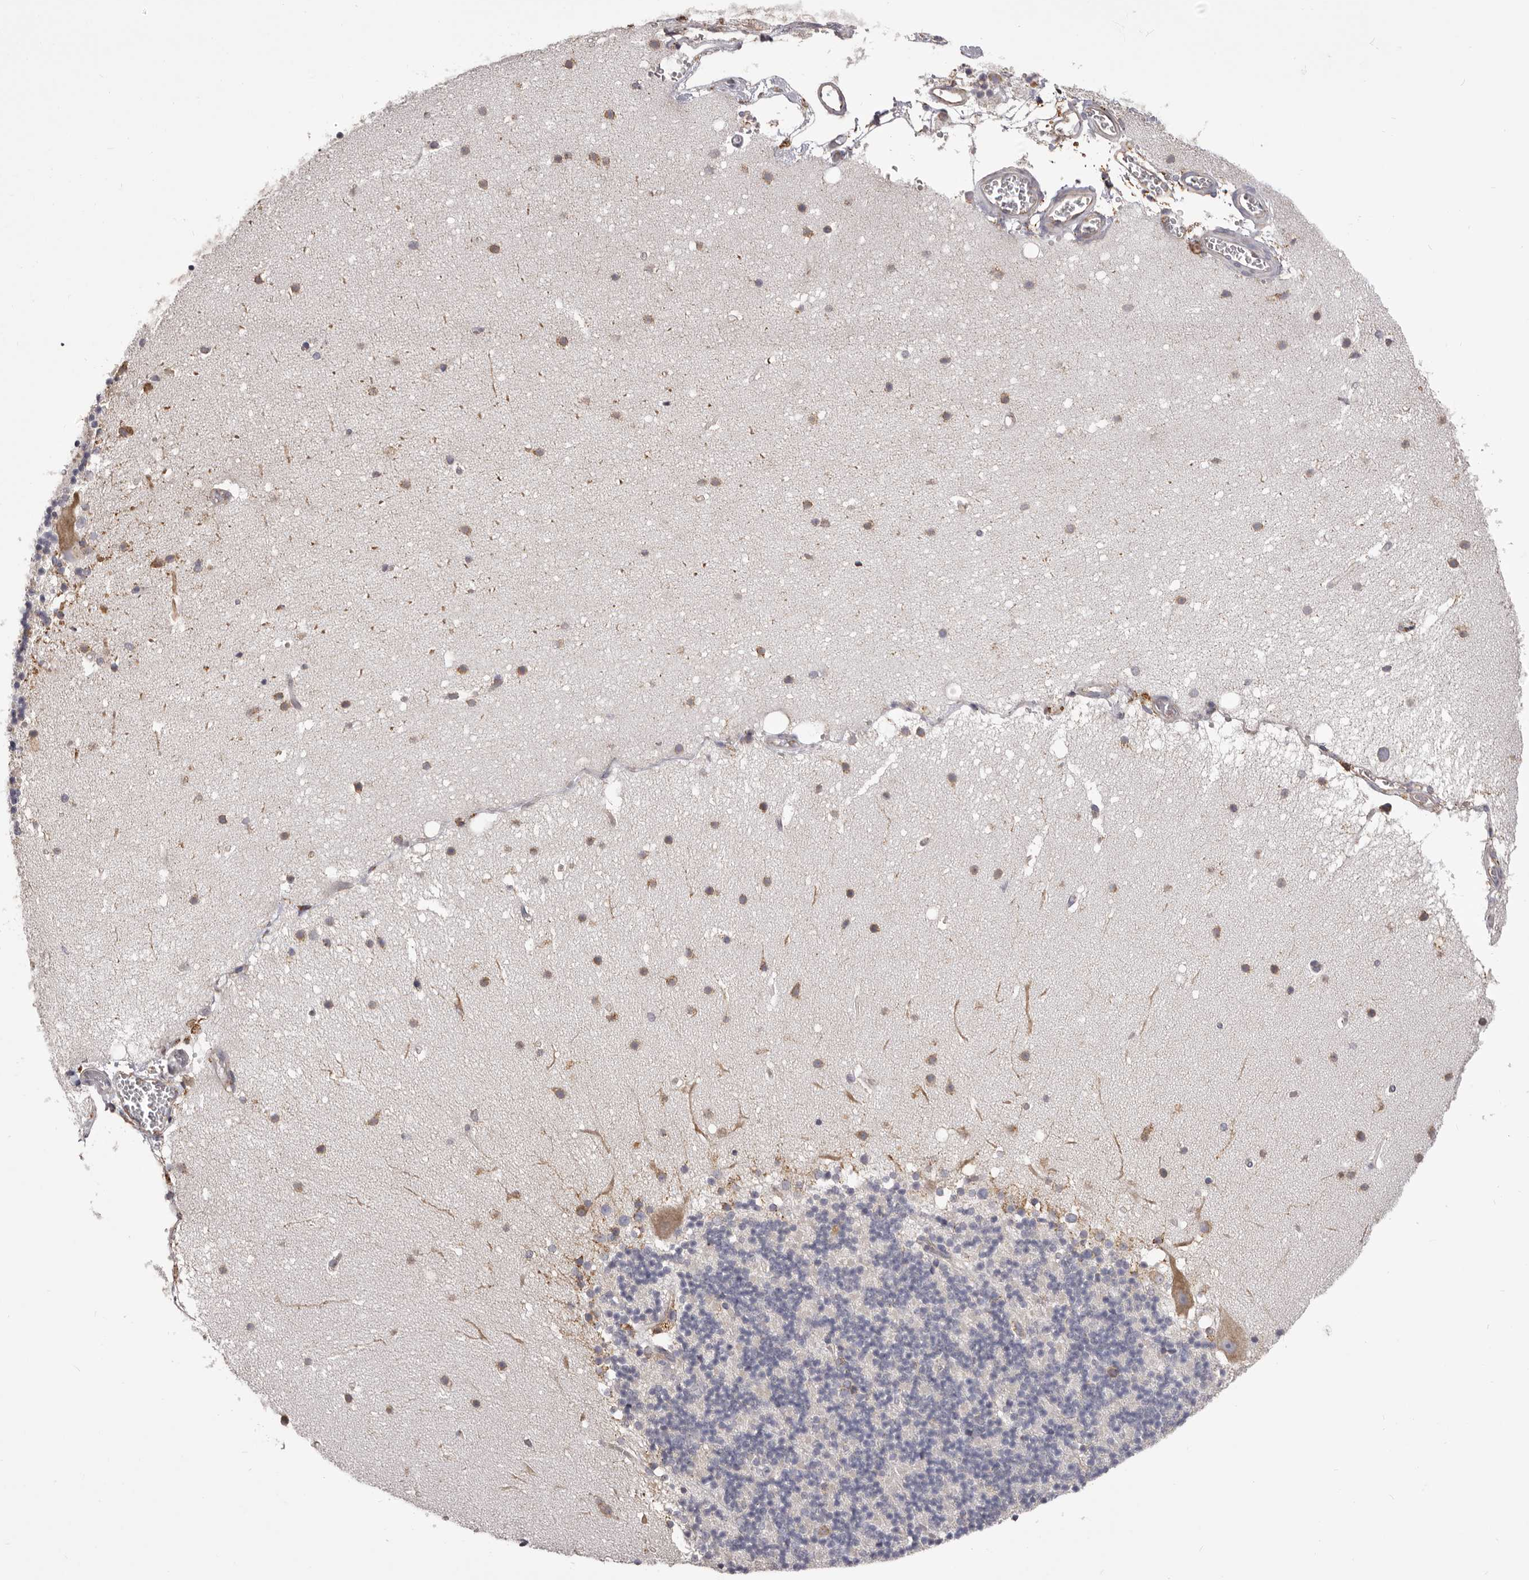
{"staining": {"intensity": "moderate", "quantity": "<25%", "location": "cytoplasmic/membranous"}, "tissue": "cerebellum", "cell_type": "Cells in granular layer", "image_type": "normal", "snomed": [{"axis": "morphology", "description": "Normal tissue, NOS"}, {"axis": "topography", "description": "Cerebellum"}], "caption": "Cells in granular layer demonstrate low levels of moderate cytoplasmic/membranous expression in approximately <25% of cells in normal cerebellum. (Brightfield microscopy of DAB IHC at high magnification).", "gene": "QRSL1", "patient": {"sex": "male", "age": 57}}